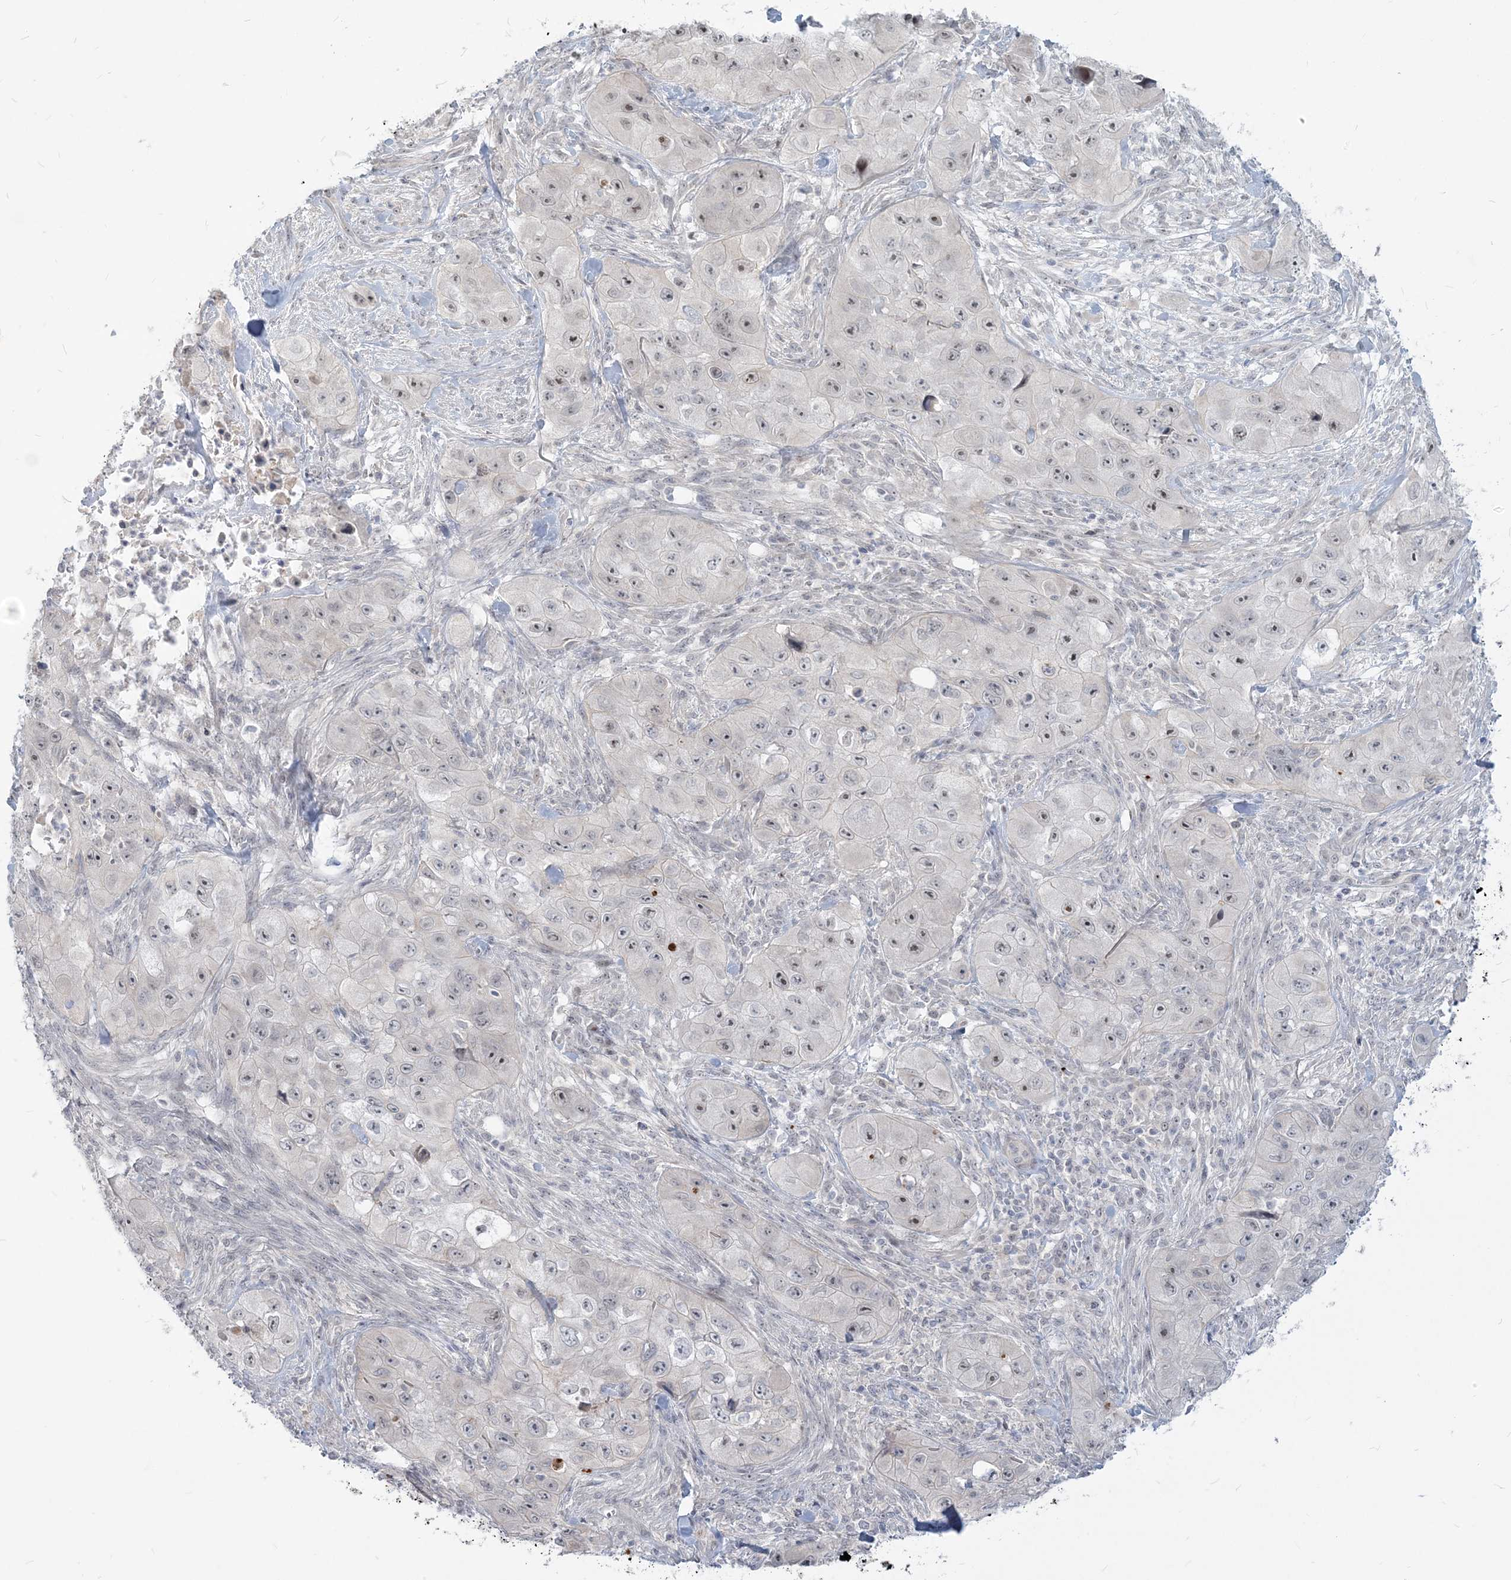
{"staining": {"intensity": "moderate", "quantity": "25%-75%", "location": "nuclear"}, "tissue": "skin cancer", "cell_type": "Tumor cells", "image_type": "cancer", "snomed": [{"axis": "morphology", "description": "Squamous cell carcinoma, NOS"}, {"axis": "topography", "description": "Skin"}, {"axis": "topography", "description": "Subcutis"}], "caption": "Skin cancer (squamous cell carcinoma) stained with a protein marker shows moderate staining in tumor cells.", "gene": "SDAD1", "patient": {"sex": "male", "age": 73}}